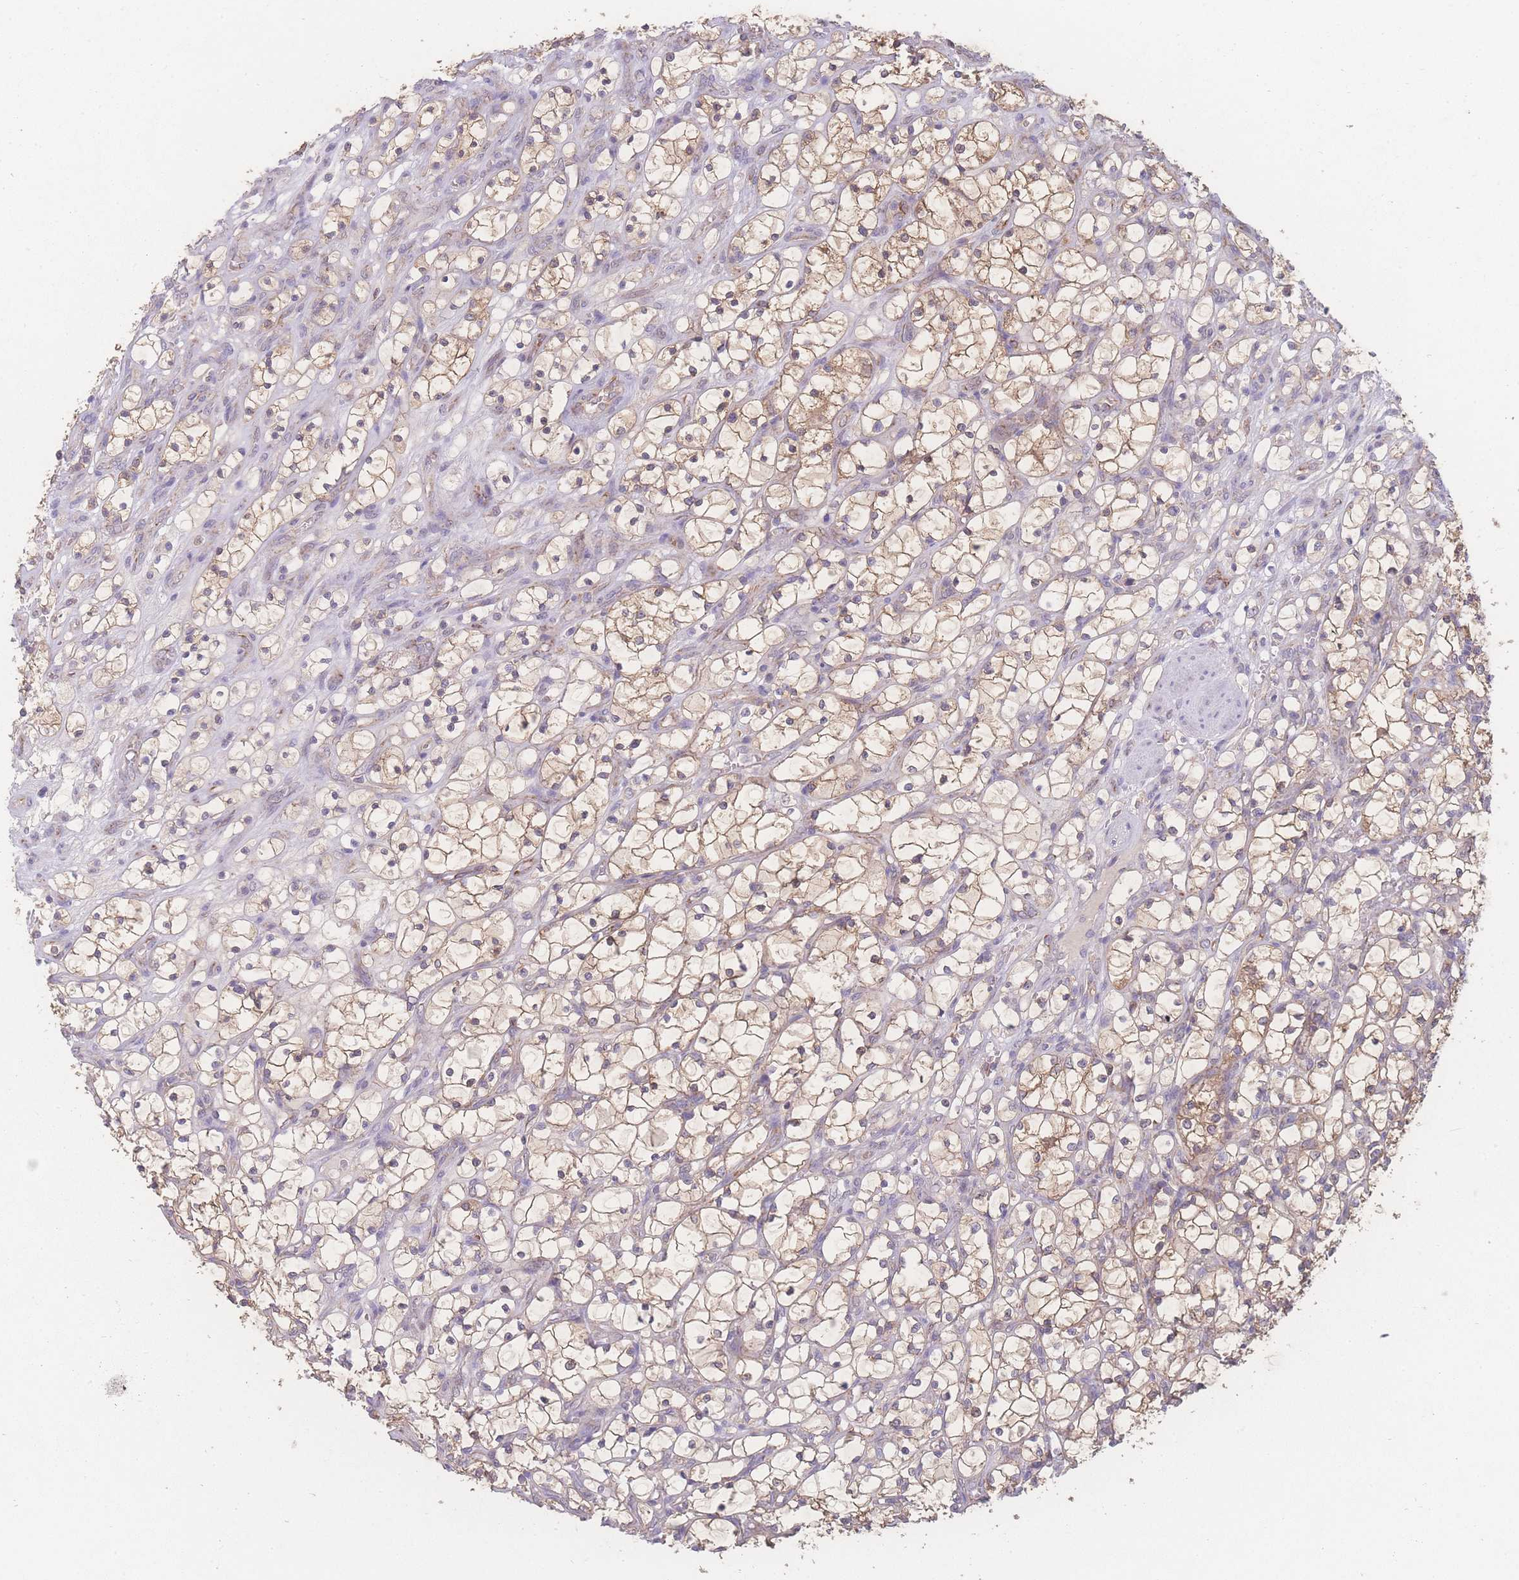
{"staining": {"intensity": "weak", "quantity": ">75%", "location": "cytoplasmic/membranous"}, "tissue": "renal cancer", "cell_type": "Tumor cells", "image_type": "cancer", "snomed": [{"axis": "morphology", "description": "Adenocarcinoma, NOS"}, {"axis": "topography", "description": "Kidney"}], "caption": "High-magnification brightfield microscopy of renal adenocarcinoma stained with DAB (brown) and counterstained with hematoxylin (blue). tumor cells exhibit weak cytoplasmic/membranous staining is seen in approximately>75% of cells.", "gene": "GIPR", "patient": {"sex": "female", "age": 69}}